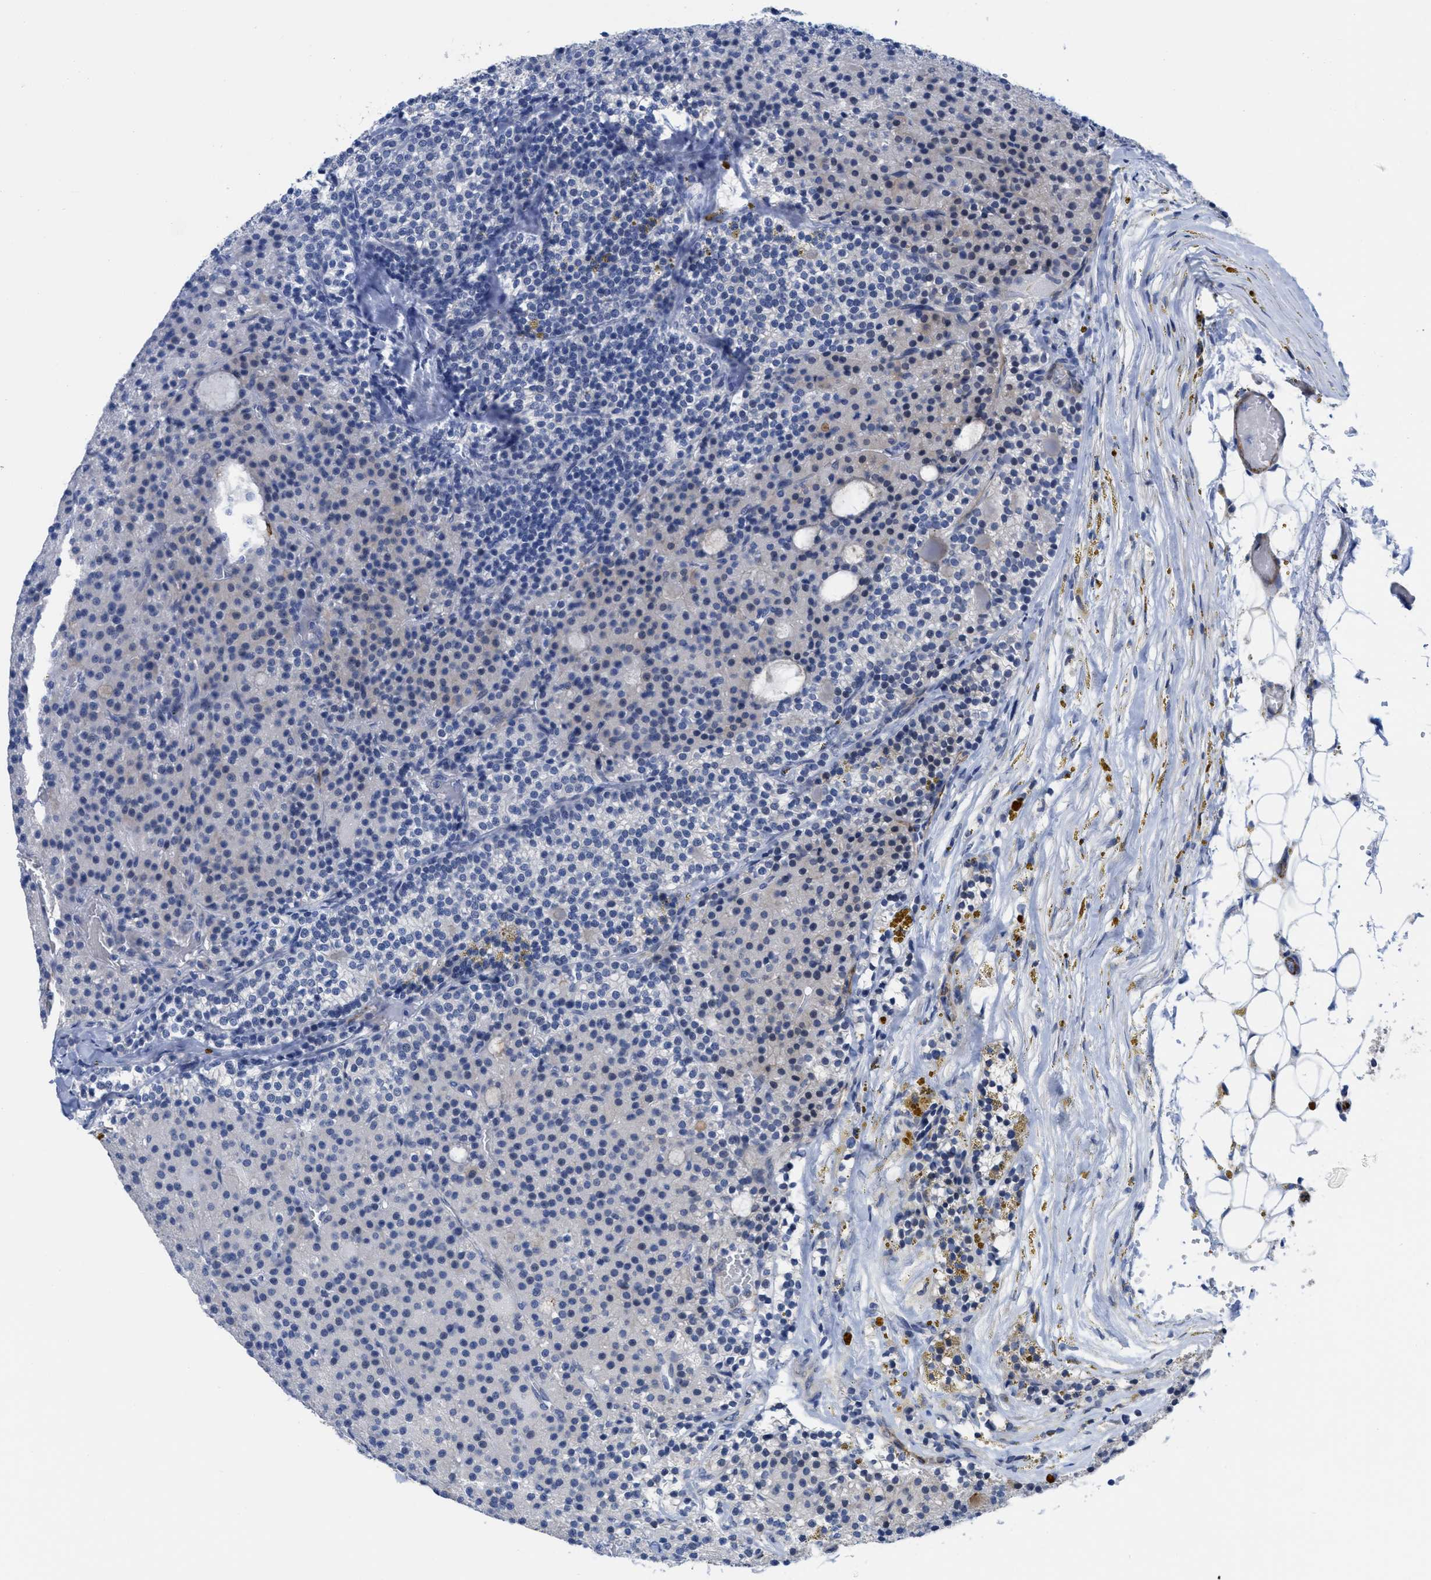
{"staining": {"intensity": "moderate", "quantity": "<25%", "location": "nuclear"}, "tissue": "parathyroid gland", "cell_type": "Glandular cells", "image_type": "normal", "snomed": [{"axis": "morphology", "description": "Normal tissue, NOS"}, {"axis": "morphology", "description": "Adenoma, NOS"}, {"axis": "topography", "description": "Parathyroid gland"}], "caption": "Immunohistochemical staining of normal human parathyroid gland reveals <25% levels of moderate nuclear protein positivity in approximately <25% of glandular cells.", "gene": "ACKR1", "patient": {"sex": "male", "age": 75}}